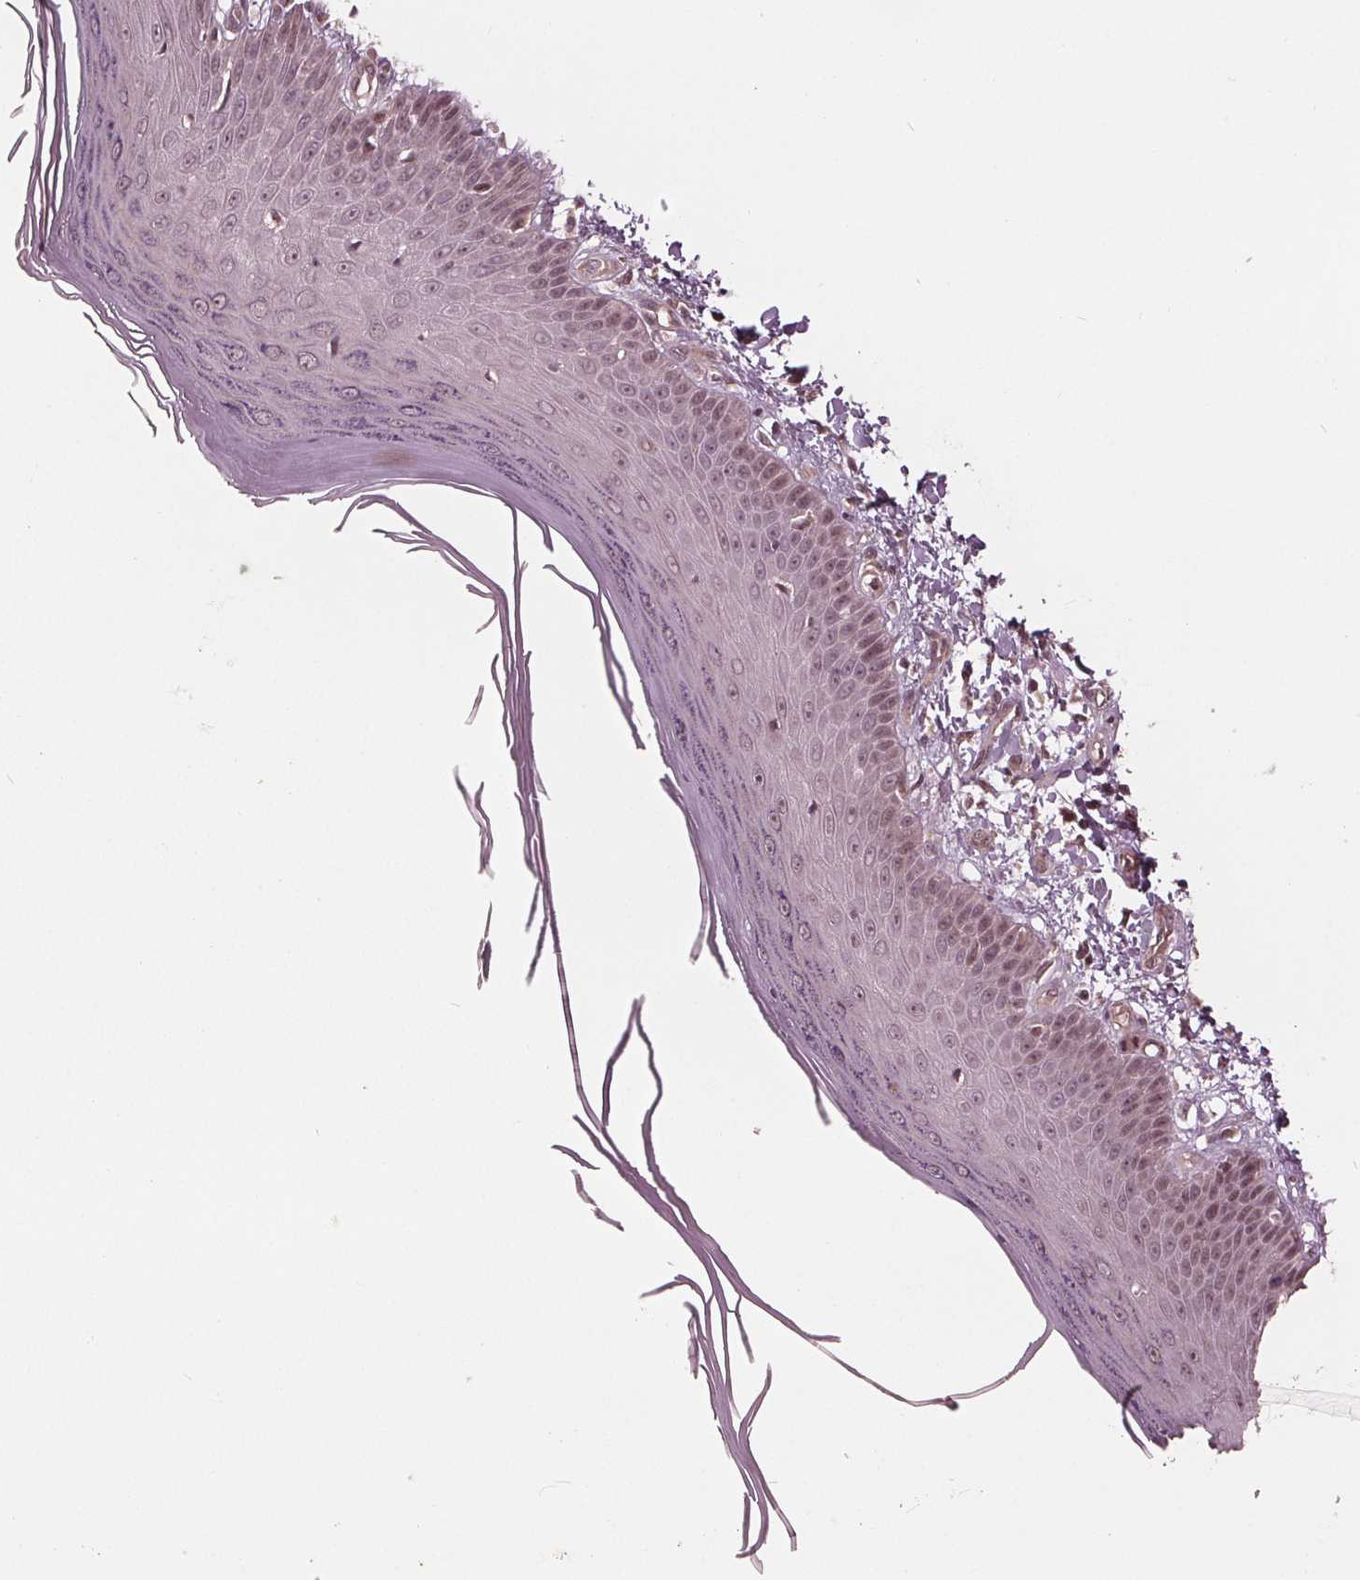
{"staining": {"intensity": "moderate", "quantity": "<25%", "location": "nuclear"}, "tissue": "skin", "cell_type": "Fibroblasts", "image_type": "normal", "snomed": [{"axis": "morphology", "description": "Normal tissue, NOS"}, {"axis": "topography", "description": "Skin"}], "caption": "Immunohistochemistry image of normal human skin stained for a protein (brown), which shows low levels of moderate nuclear positivity in about <25% of fibroblasts.", "gene": "ZNF471", "patient": {"sex": "female", "age": 62}}